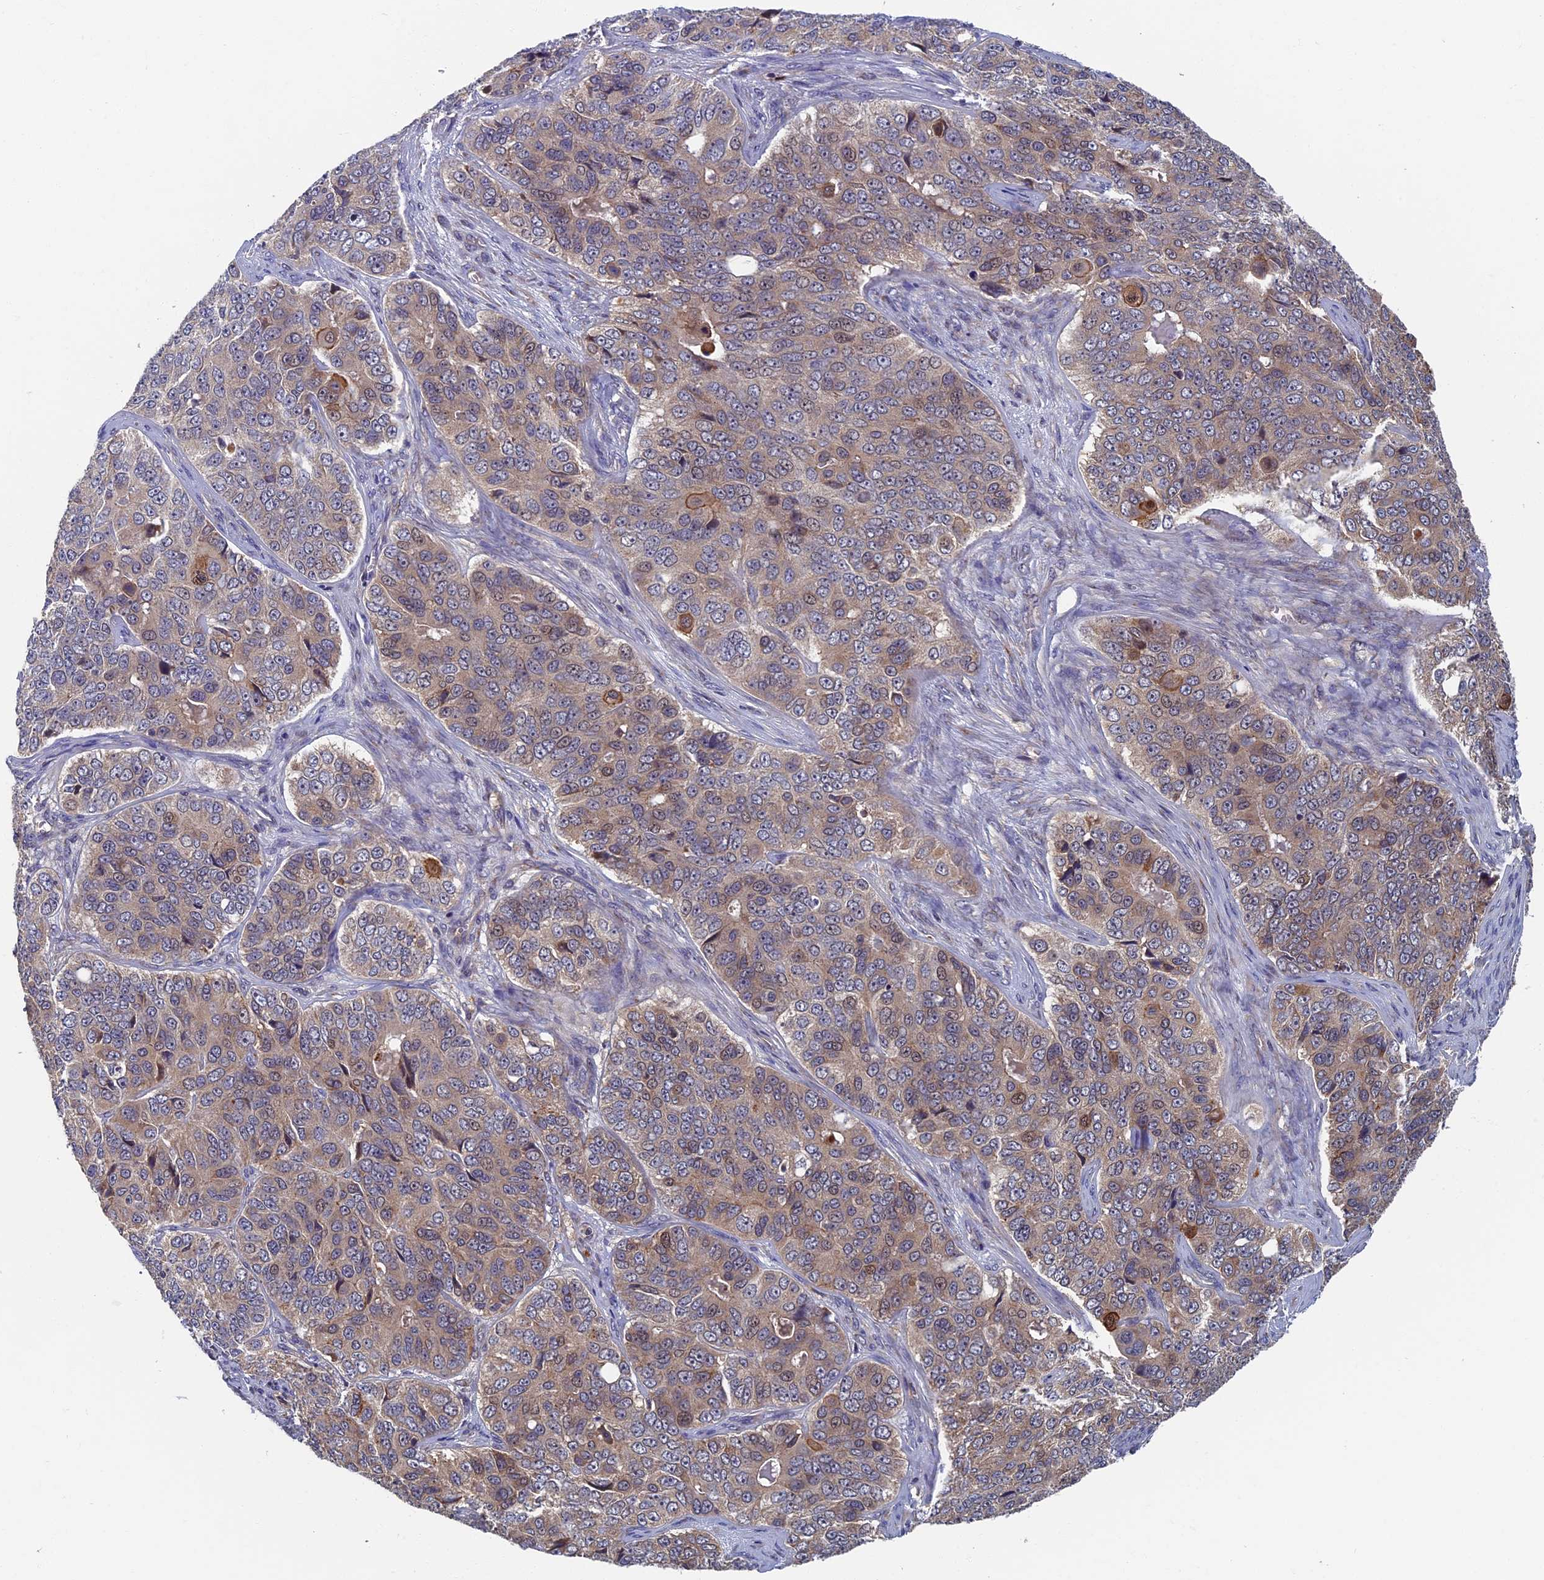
{"staining": {"intensity": "weak", "quantity": ">75%", "location": "cytoplasmic/membranous"}, "tissue": "ovarian cancer", "cell_type": "Tumor cells", "image_type": "cancer", "snomed": [{"axis": "morphology", "description": "Carcinoma, endometroid"}, {"axis": "topography", "description": "Ovary"}], "caption": "Protein staining shows weak cytoplasmic/membranous staining in about >75% of tumor cells in ovarian cancer (endometroid carcinoma). Using DAB (brown) and hematoxylin (blue) stains, captured at high magnification using brightfield microscopy.", "gene": "TNK2", "patient": {"sex": "female", "age": 51}}